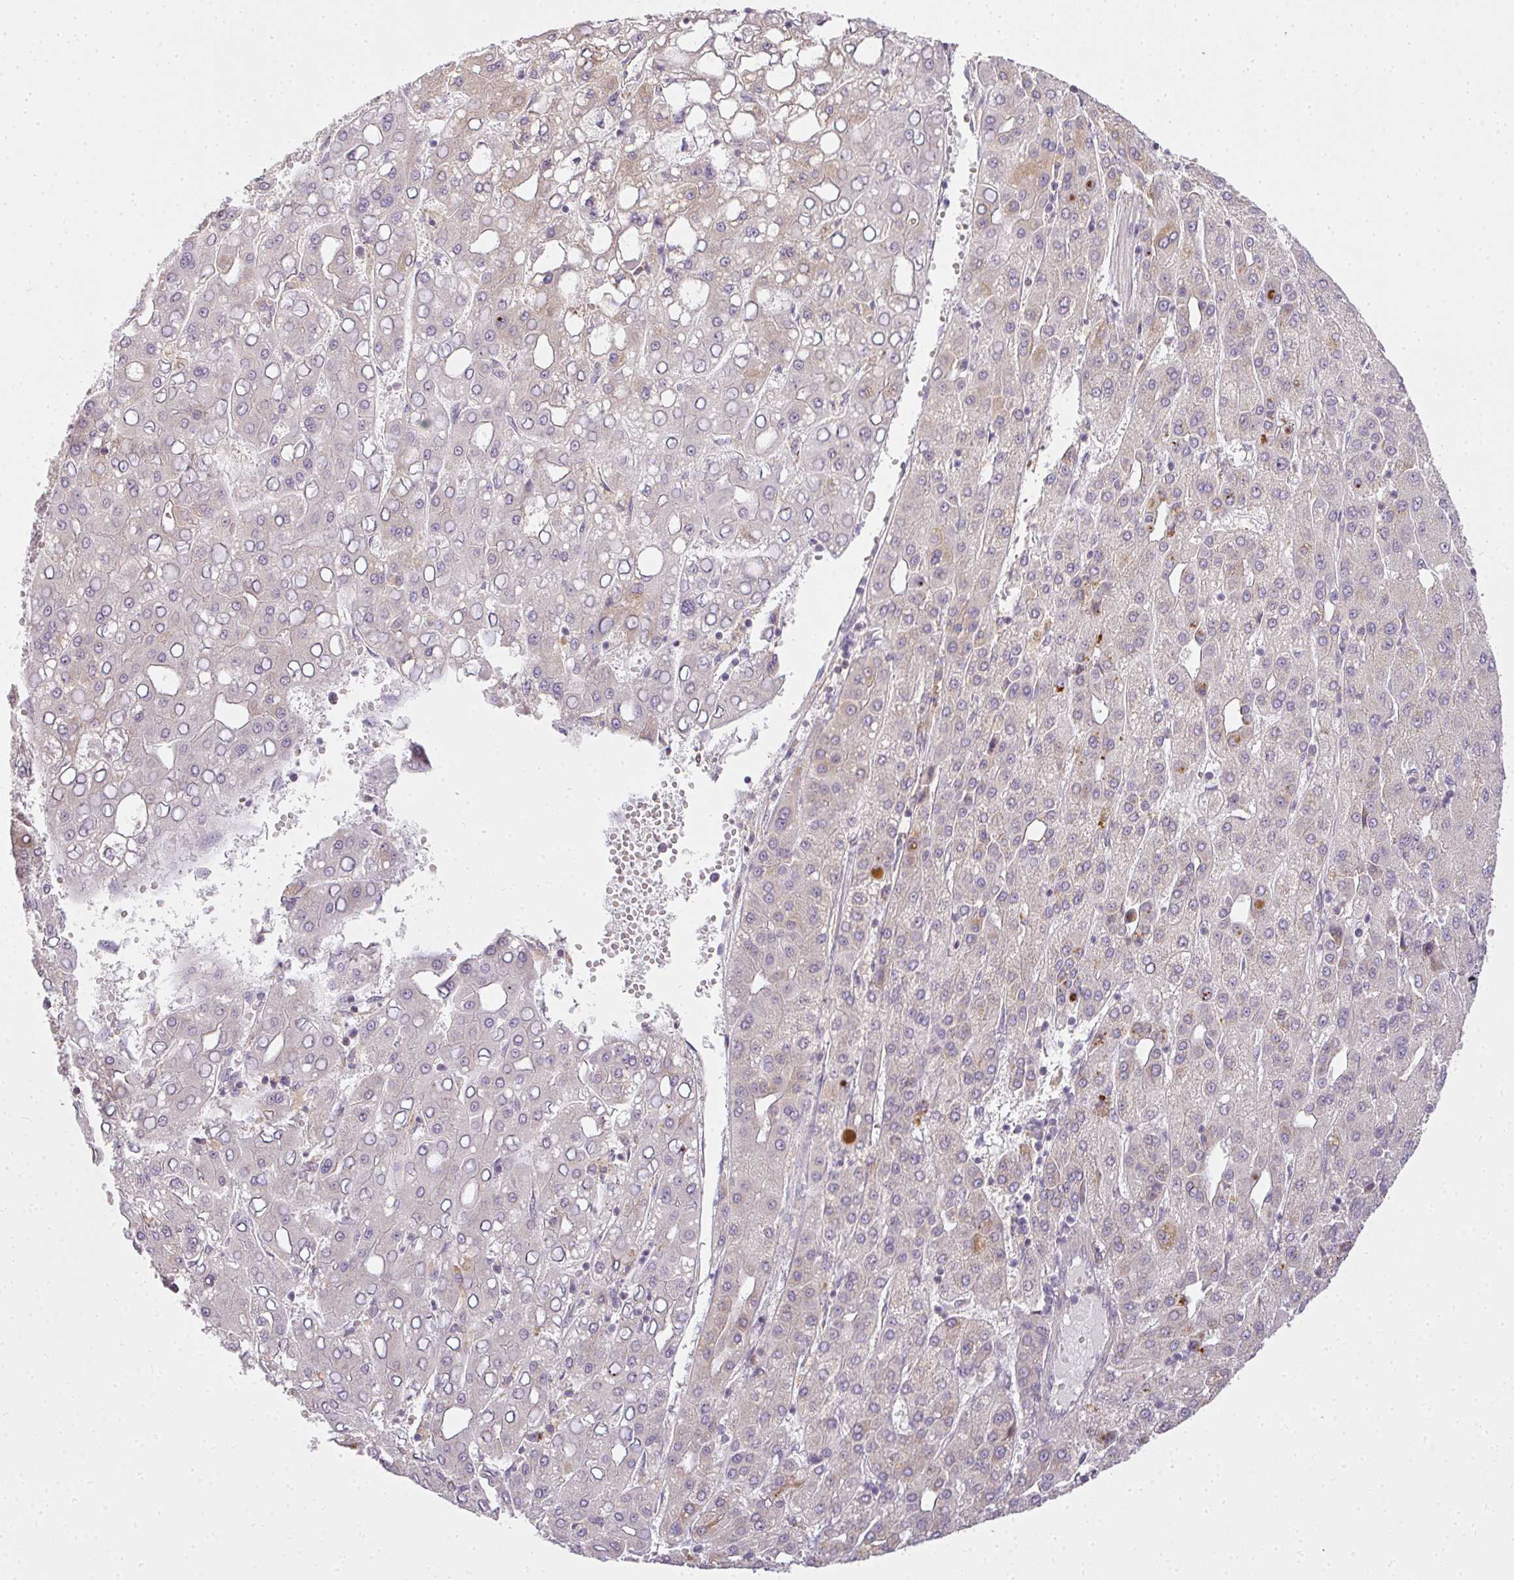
{"staining": {"intensity": "weak", "quantity": "<25%", "location": "cytoplasmic/membranous"}, "tissue": "liver cancer", "cell_type": "Tumor cells", "image_type": "cancer", "snomed": [{"axis": "morphology", "description": "Carcinoma, Hepatocellular, NOS"}, {"axis": "topography", "description": "Liver"}], "caption": "Tumor cells show no significant protein staining in liver cancer (hepatocellular carcinoma).", "gene": "MED19", "patient": {"sex": "male", "age": 65}}